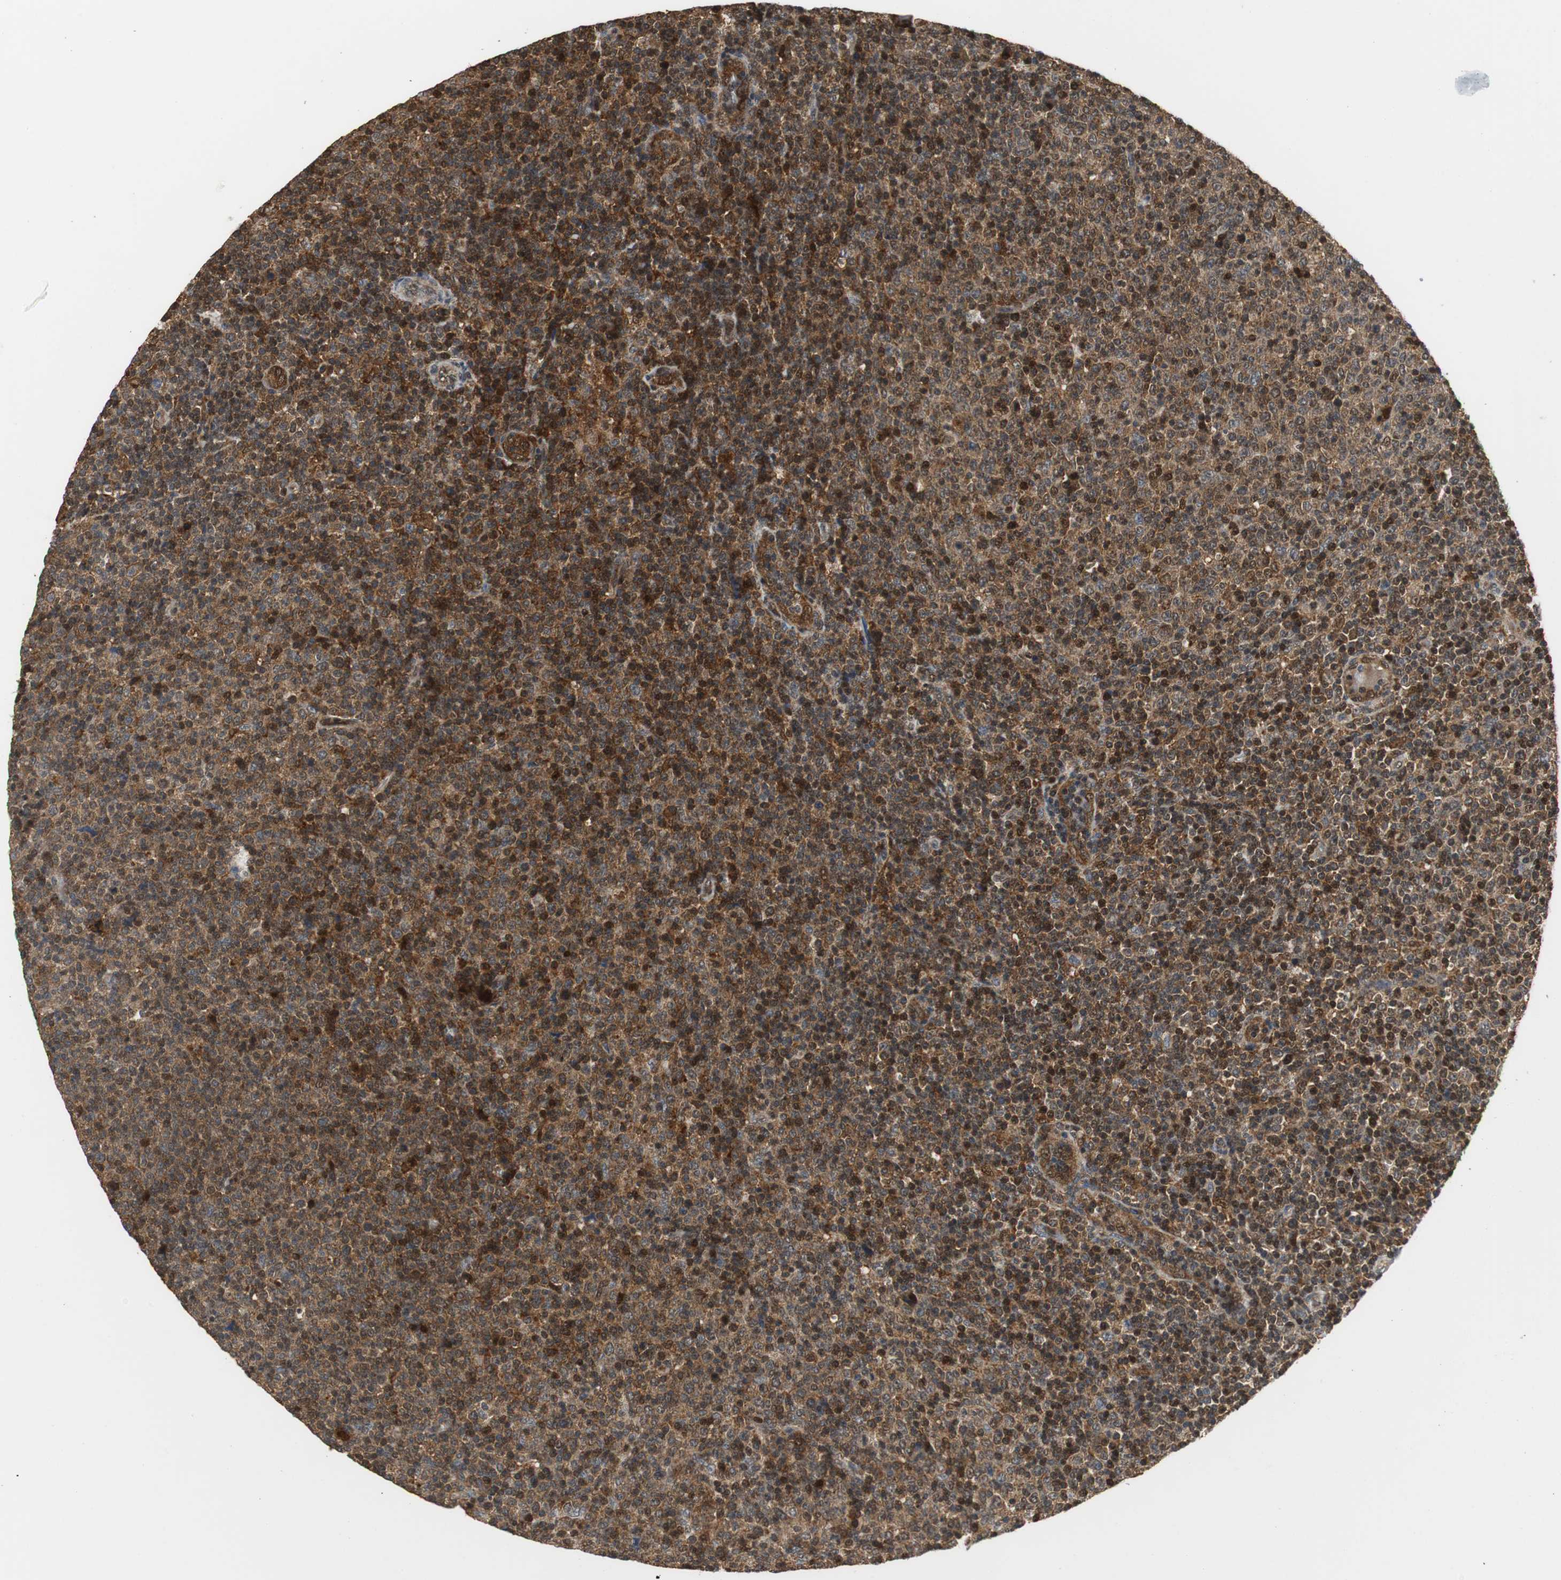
{"staining": {"intensity": "strong", "quantity": ">75%", "location": "cytoplasmic/membranous"}, "tissue": "lymphoma", "cell_type": "Tumor cells", "image_type": "cancer", "snomed": [{"axis": "morphology", "description": "Malignant lymphoma, non-Hodgkin's type, Low grade"}, {"axis": "topography", "description": "Lymph node"}], "caption": "Lymphoma tissue displays strong cytoplasmic/membranous staining in approximately >75% of tumor cells, visualized by immunohistochemistry.", "gene": "GSDMD", "patient": {"sex": "male", "age": 70}}